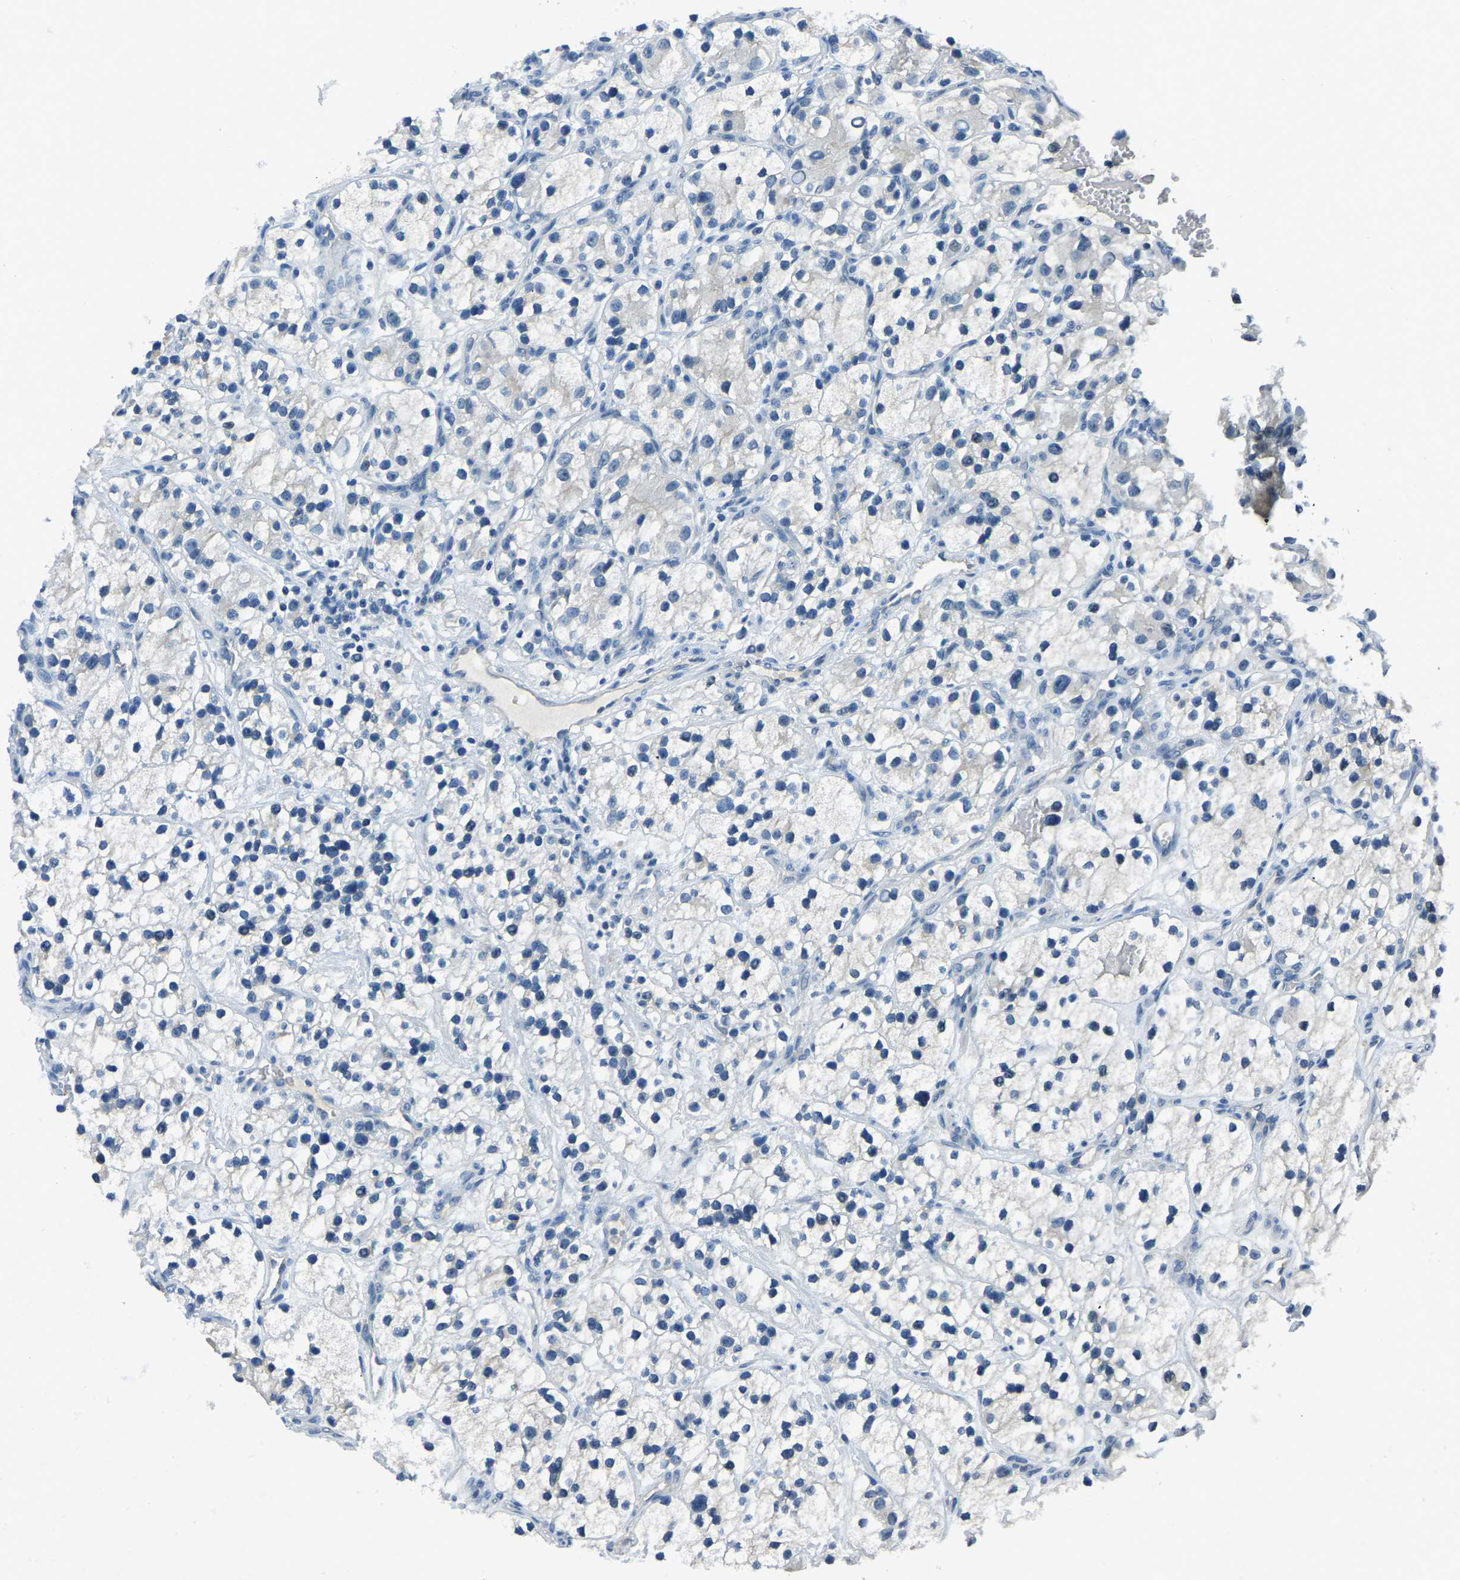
{"staining": {"intensity": "negative", "quantity": "none", "location": "none"}, "tissue": "renal cancer", "cell_type": "Tumor cells", "image_type": "cancer", "snomed": [{"axis": "morphology", "description": "Adenocarcinoma, NOS"}, {"axis": "topography", "description": "Kidney"}], "caption": "Immunohistochemistry histopathology image of renal adenocarcinoma stained for a protein (brown), which reveals no staining in tumor cells.", "gene": "RRP1", "patient": {"sex": "female", "age": 57}}